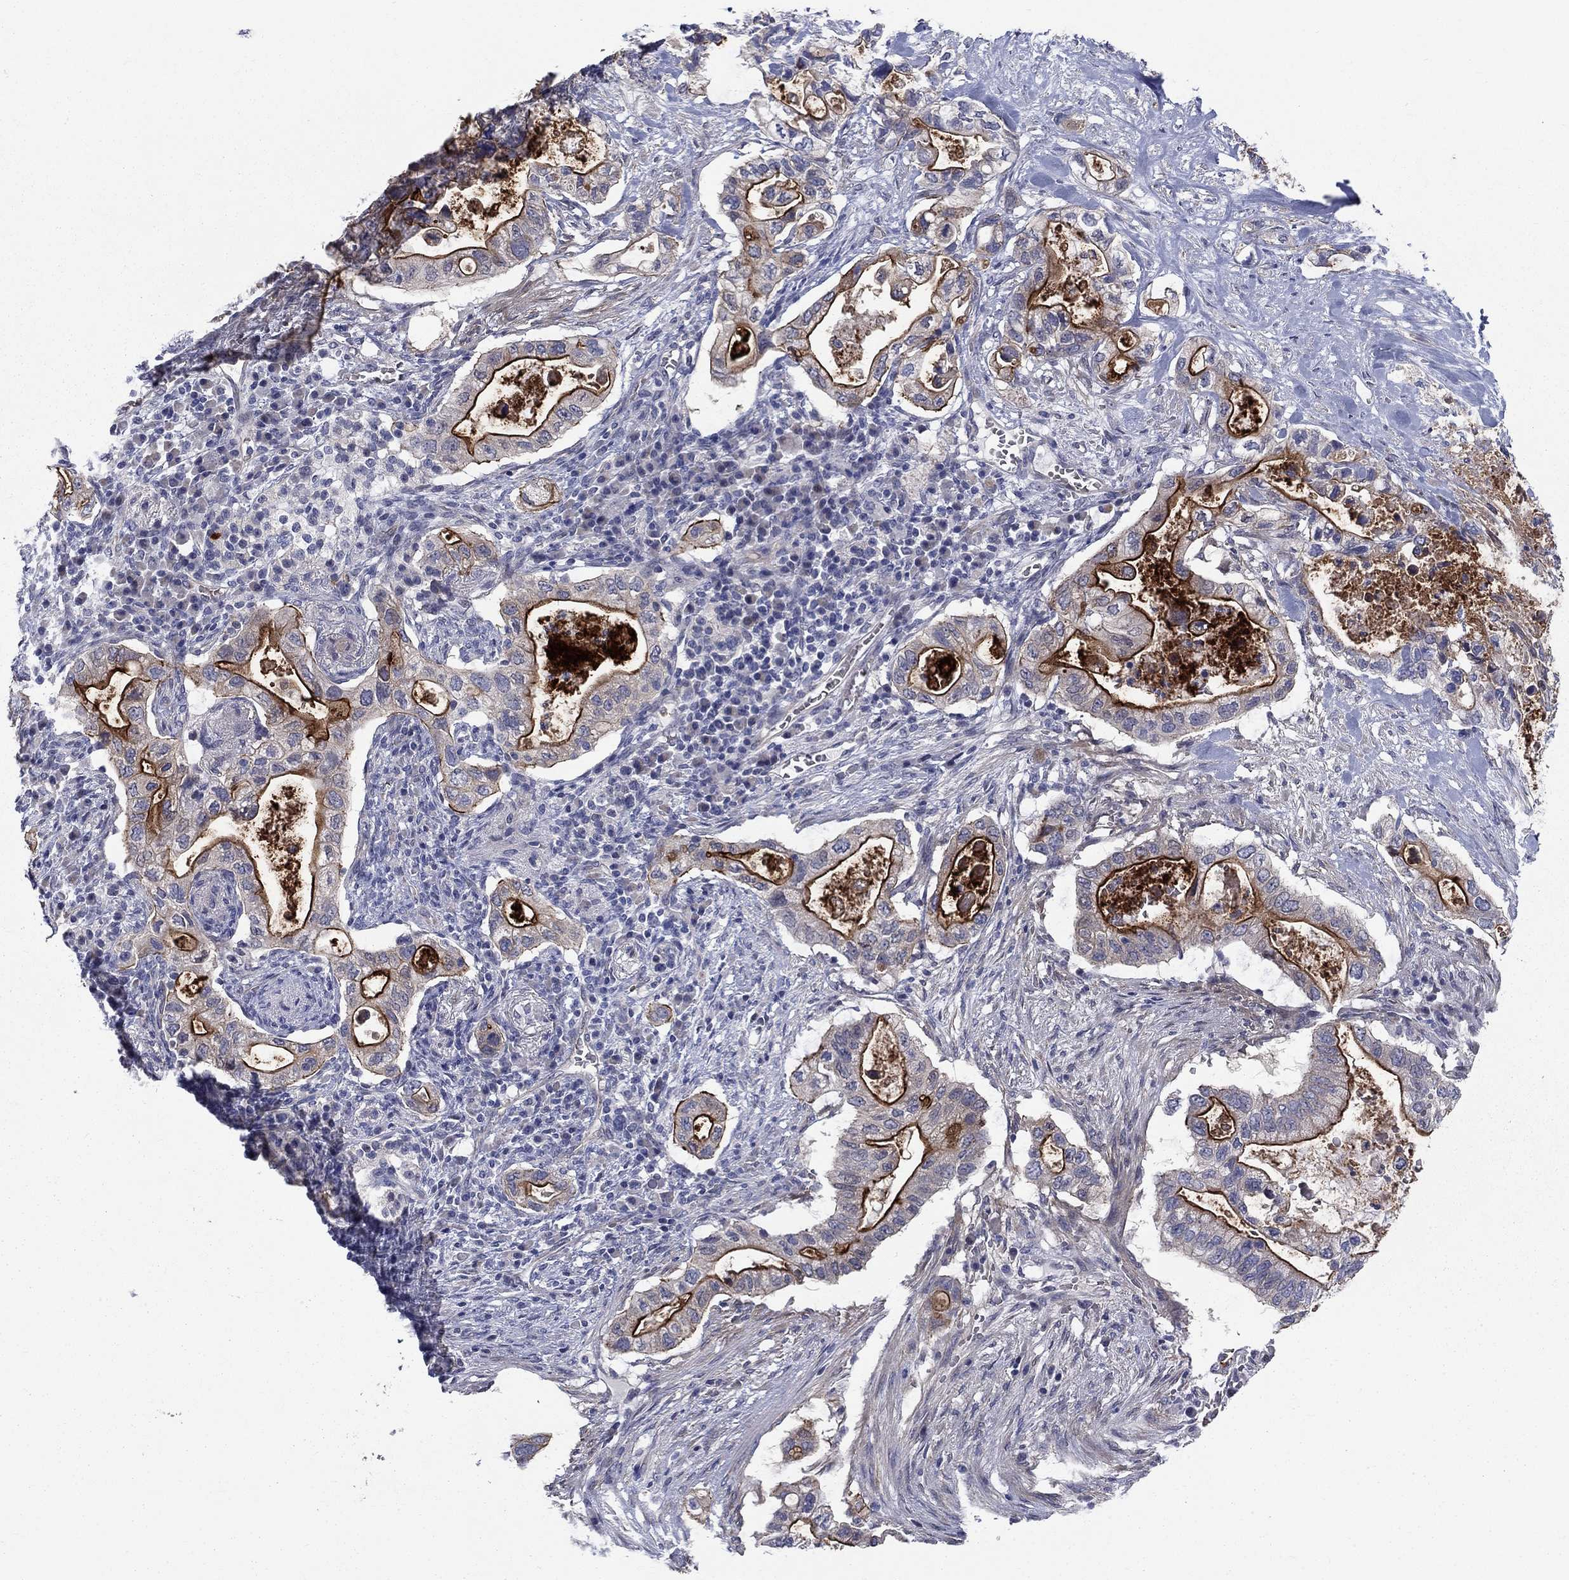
{"staining": {"intensity": "strong", "quantity": "<25%", "location": "cytoplasmic/membranous"}, "tissue": "pancreatic cancer", "cell_type": "Tumor cells", "image_type": "cancer", "snomed": [{"axis": "morphology", "description": "Adenocarcinoma, NOS"}, {"axis": "topography", "description": "Pancreas"}], "caption": "IHC photomicrograph of human pancreatic cancer (adenocarcinoma) stained for a protein (brown), which reveals medium levels of strong cytoplasmic/membranous positivity in approximately <25% of tumor cells.", "gene": "SLC1A1", "patient": {"sex": "female", "age": 72}}